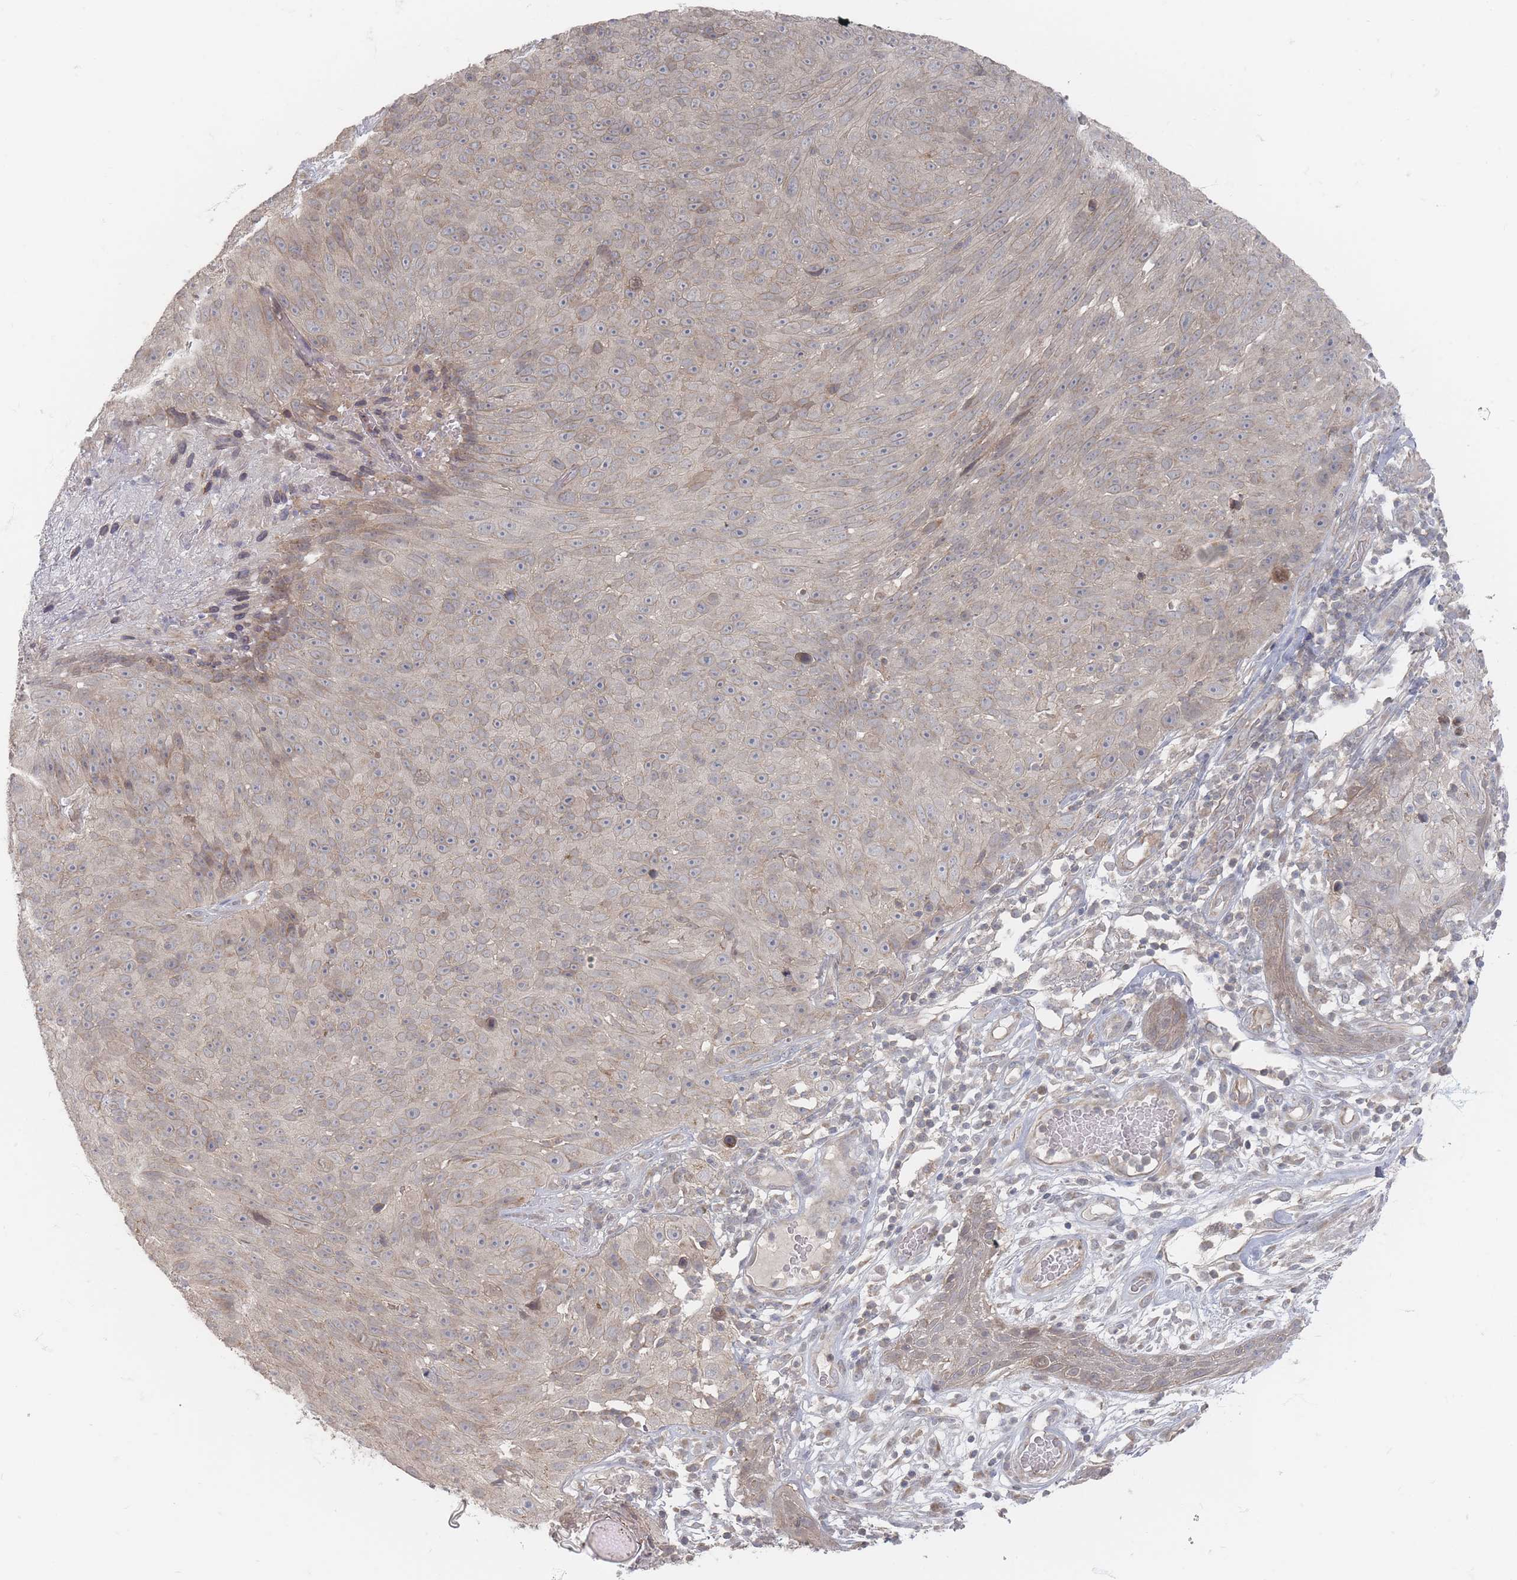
{"staining": {"intensity": "weak", "quantity": "25%-75%", "location": "cytoplasmic/membranous"}, "tissue": "skin cancer", "cell_type": "Tumor cells", "image_type": "cancer", "snomed": [{"axis": "morphology", "description": "Squamous cell carcinoma, NOS"}, {"axis": "topography", "description": "Skin"}], "caption": "Immunohistochemistry (IHC) image of squamous cell carcinoma (skin) stained for a protein (brown), which exhibits low levels of weak cytoplasmic/membranous expression in approximately 25%-75% of tumor cells.", "gene": "GLE1", "patient": {"sex": "female", "age": 87}}